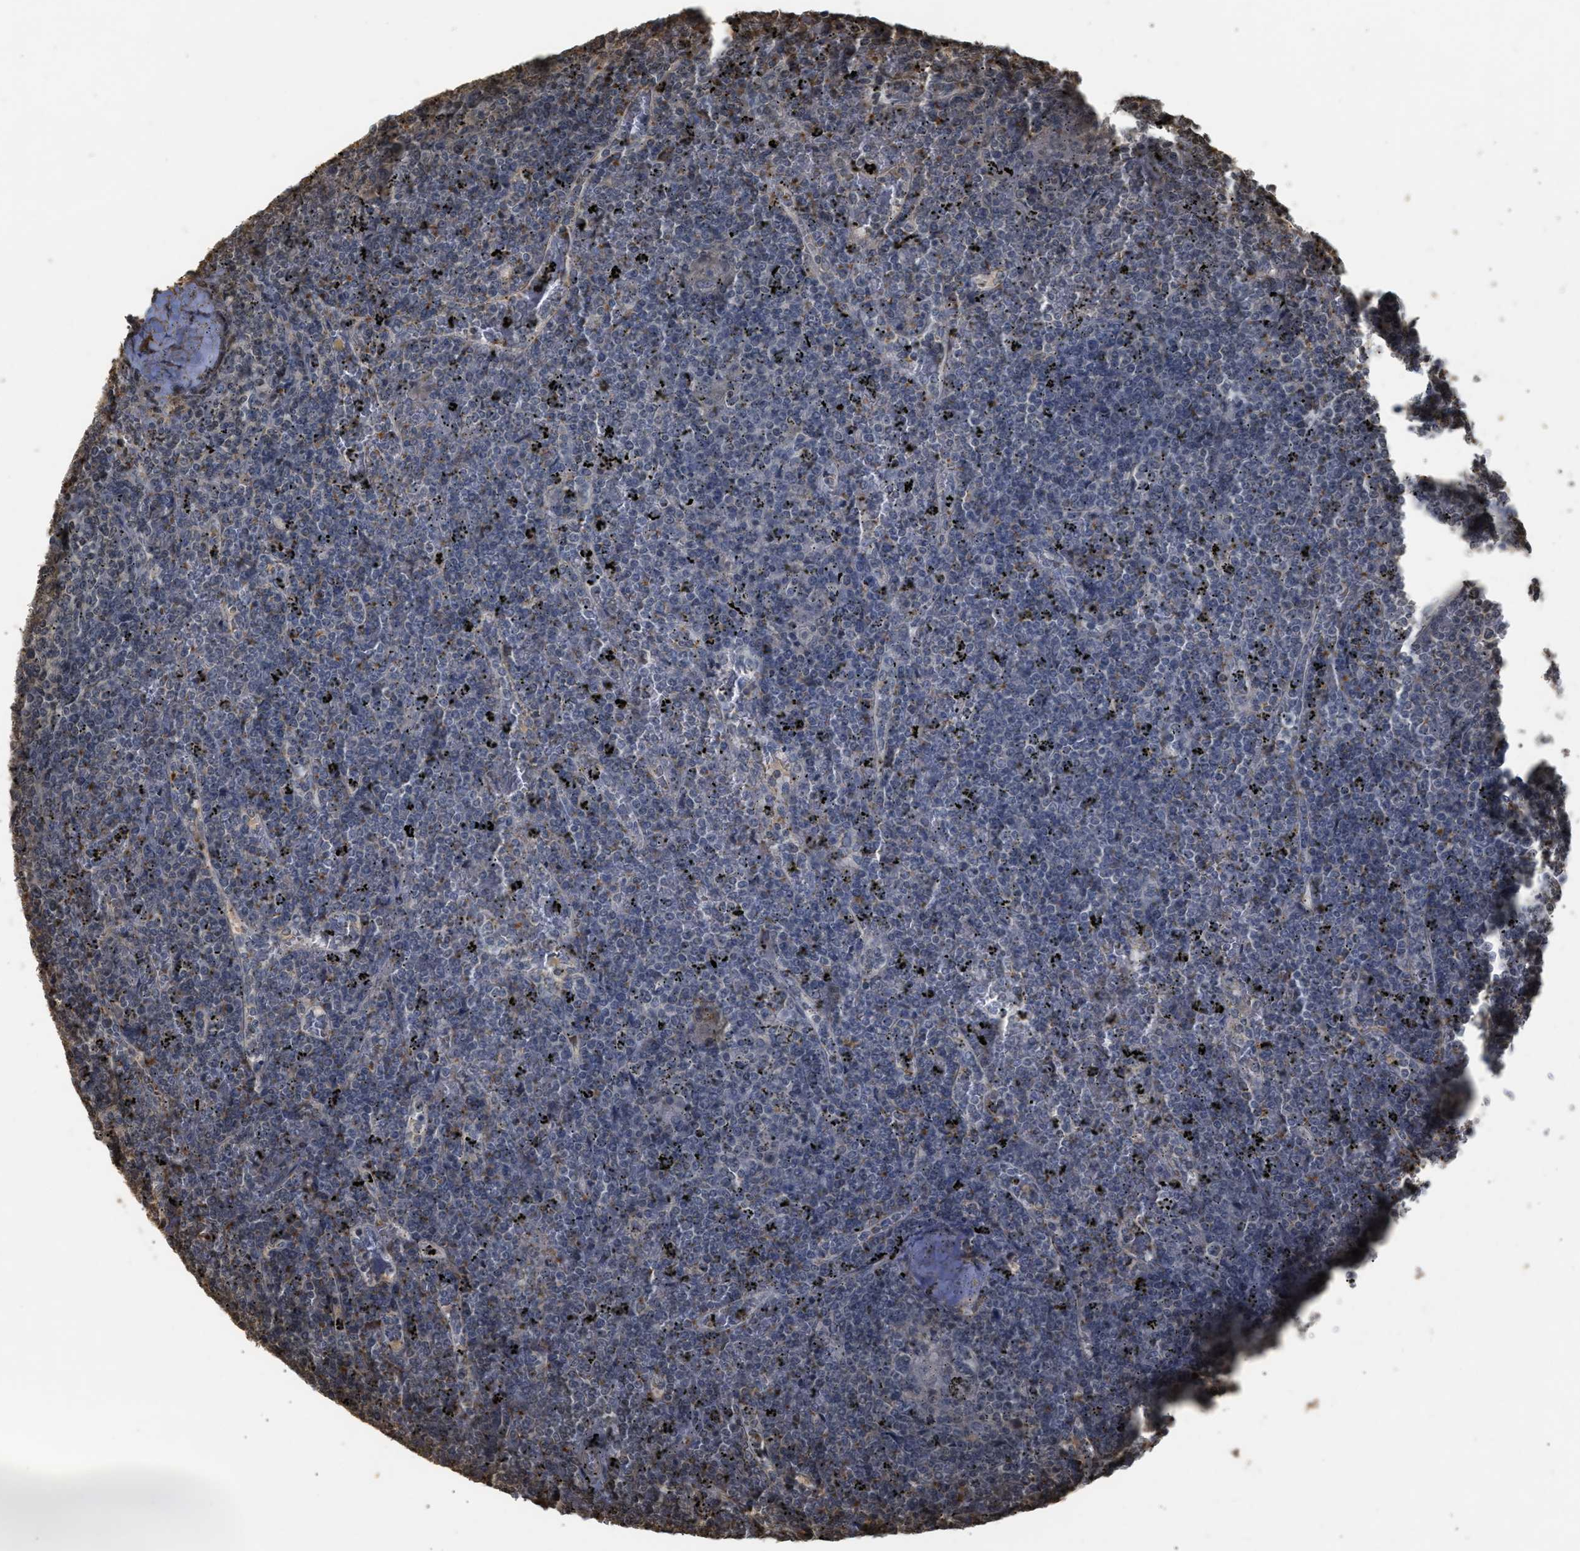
{"staining": {"intensity": "negative", "quantity": "none", "location": "none"}, "tissue": "lymphoma", "cell_type": "Tumor cells", "image_type": "cancer", "snomed": [{"axis": "morphology", "description": "Malignant lymphoma, non-Hodgkin's type, Low grade"}, {"axis": "topography", "description": "Spleen"}], "caption": "Low-grade malignant lymphoma, non-Hodgkin's type was stained to show a protein in brown. There is no significant positivity in tumor cells. Brightfield microscopy of IHC stained with DAB (3,3'-diaminobenzidine) (brown) and hematoxylin (blue), captured at high magnification.", "gene": "ARHGDIA", "patient": {"sex": "female", "age": 19}}